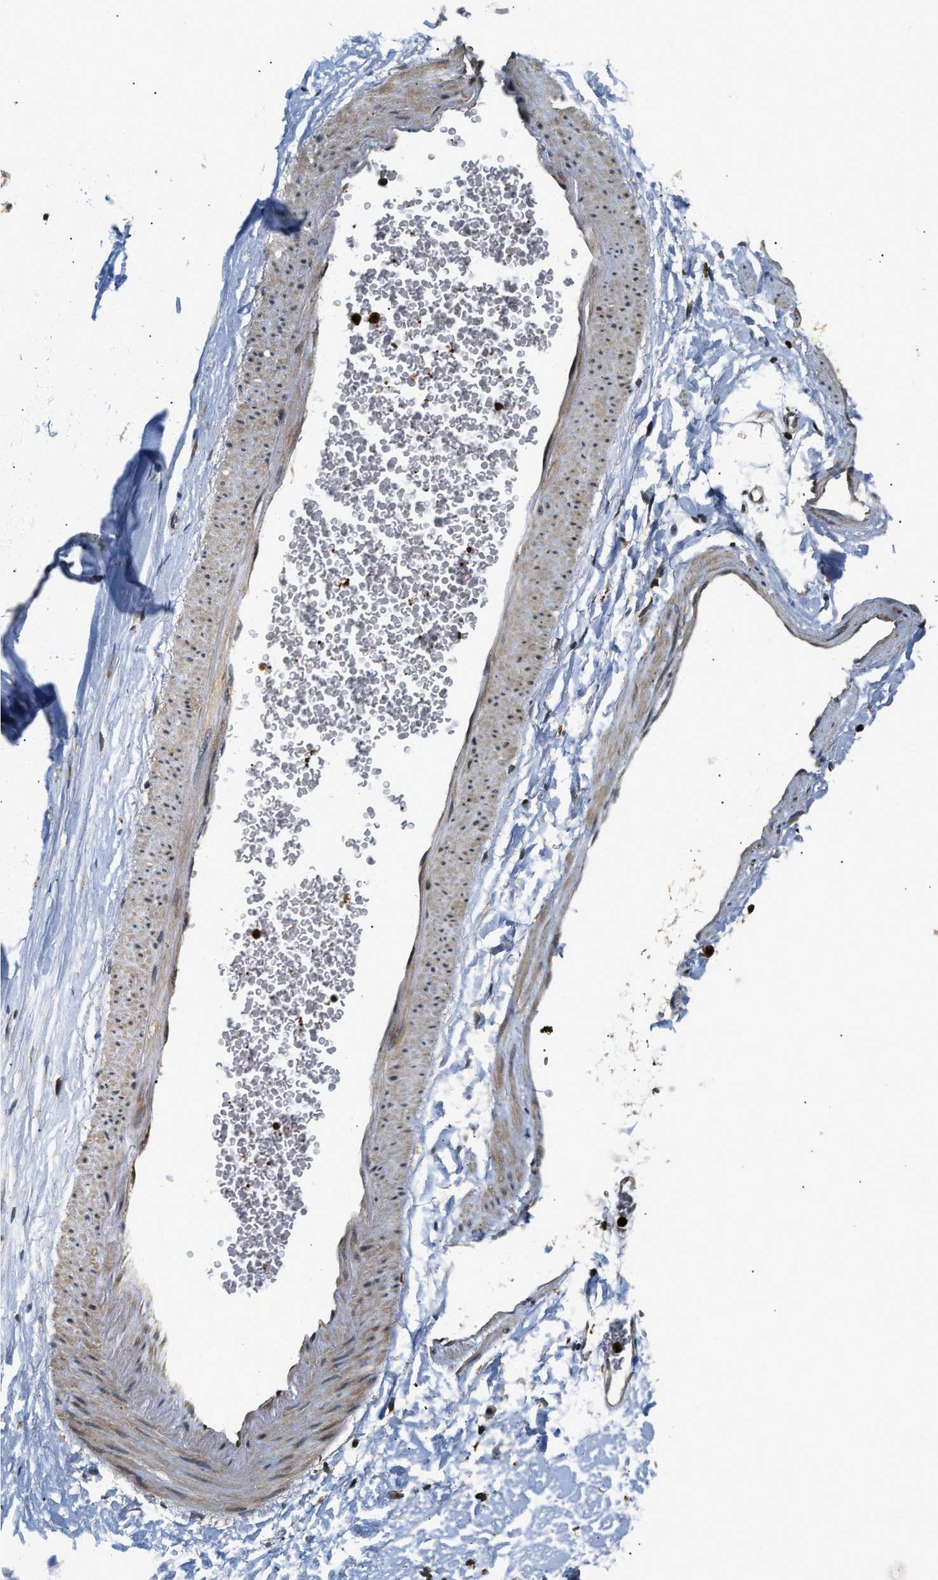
{"staining": {"intensity": "moderate", "quantity": ">75%", "location": "cytoplasmic/membranous"}, "tissue": "adipose tissue", "cell_type": "Adipocytes", "image_type": "normal", "snomed": [{"axis": "morphology", "description": "Normal tissue, NOS"}, {"axis": "topography", "description": "Cartilage tissue"}, {"axis": "topography", "description": "Bronchus"}], "caption": "Immunohistochemistry (IHC) photomicrograph of unremarkable adipose tissue: adipose tissue stained using immunohistochemistry (IHC) reveals medium levels of moderate protein expression localized specifically in the cytoplasmic/membranous of adipocytes, appearing as a cytoplasmic/membranous brown color.", "gene": "SNX5", "patient": {"sex": "female", "age": 53}}